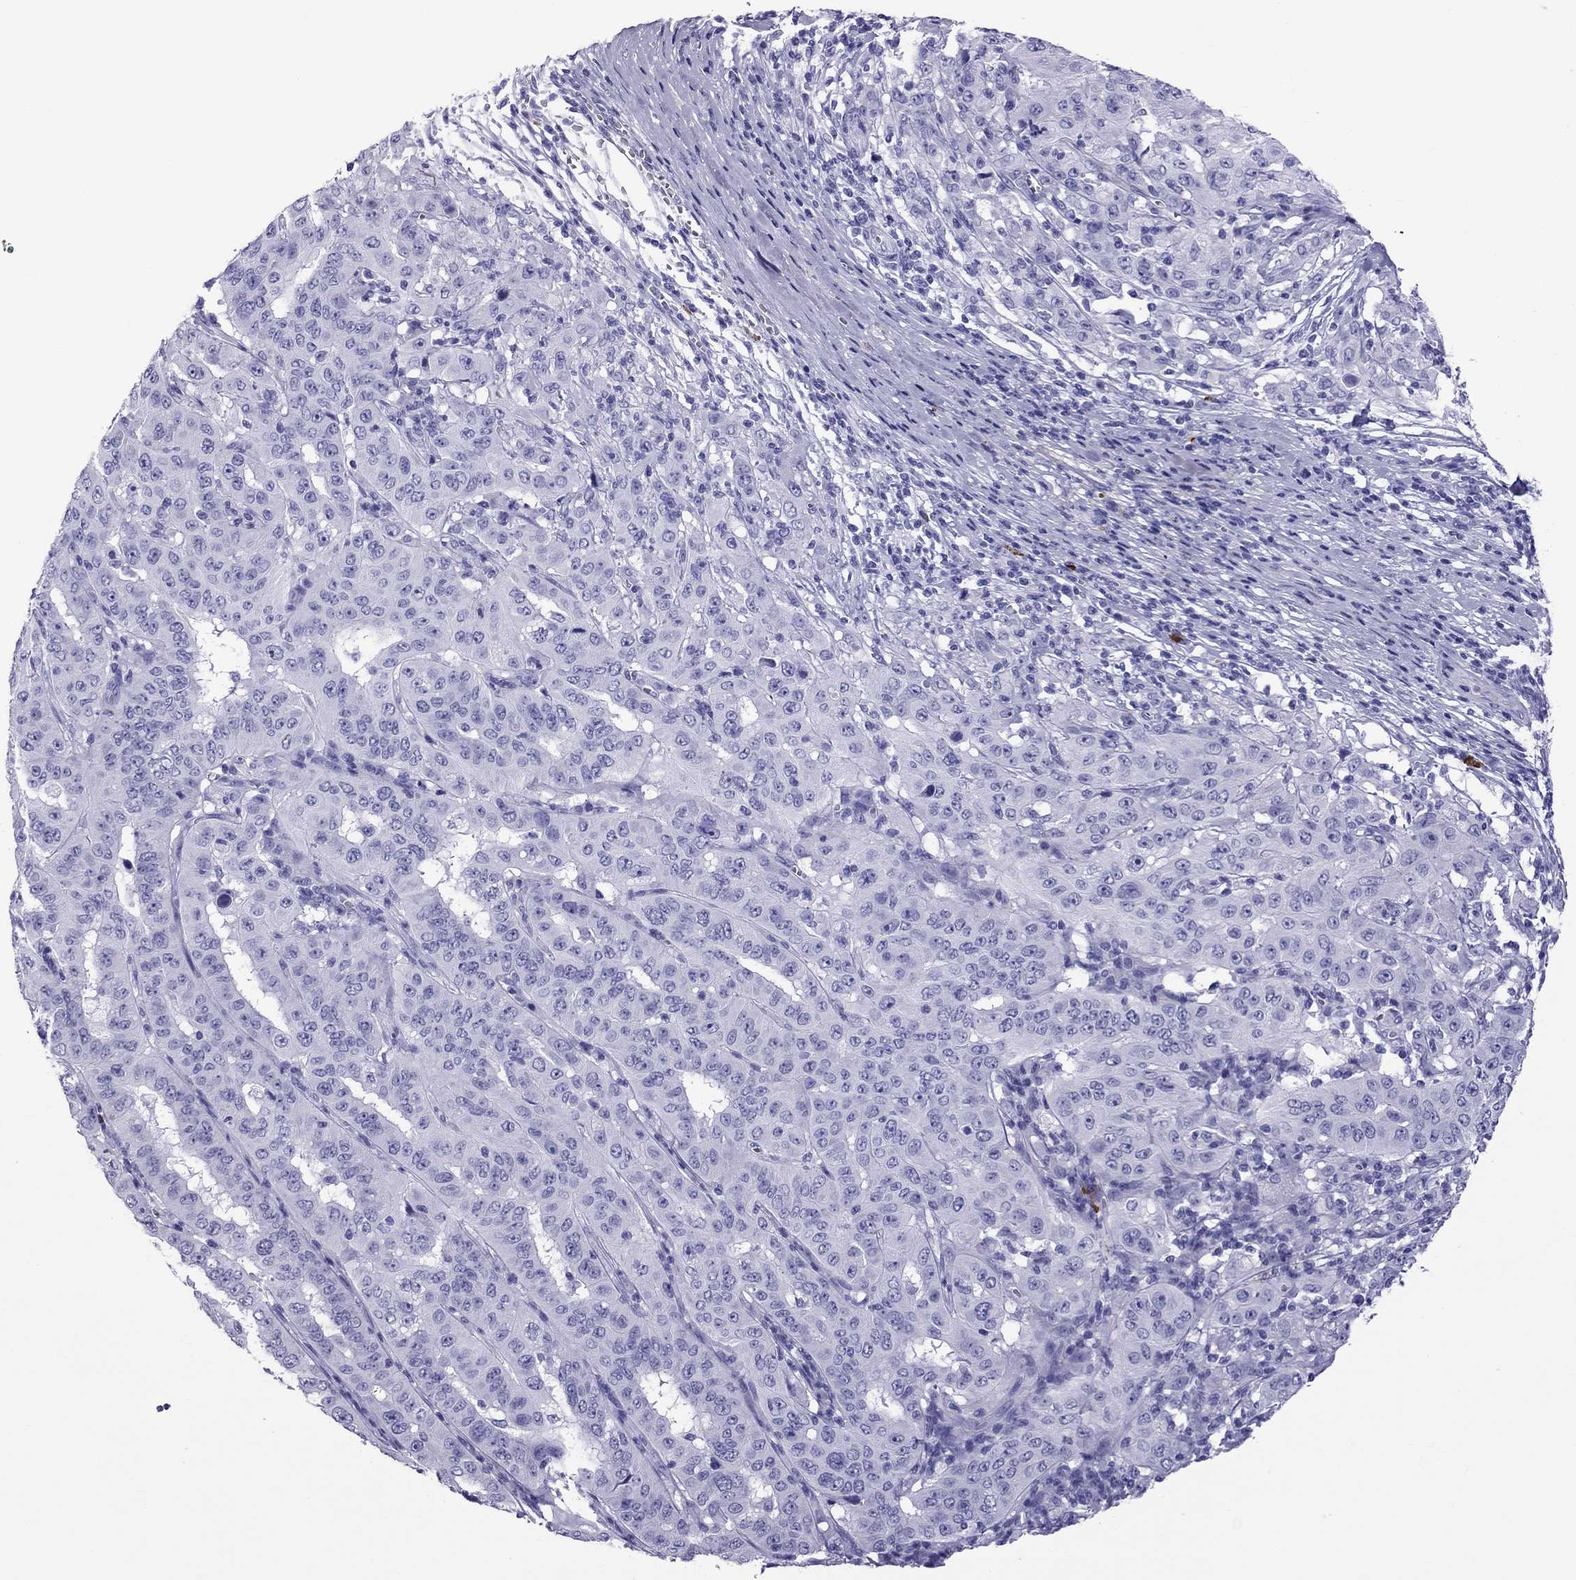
{"staining": {"intensity": "negative", "quantity": "none", "location": "none"}, "tissue": "pancreatic cancer", "cell_type": "Tumor cells", "image_type": "cancer", "snomed": [{"axis": "morphology", "description": "Adenocarcinoma, NOS"}, {"axis": "topography", "description": "Pancreas"}], "caption": "Immunohistochemical staining of human pancreatic cancer shows no significant expression in tumor cells. Nuclei are stained in blue.", "gene": "SCART1", "patient": {"sex": "male", "age": 63}}